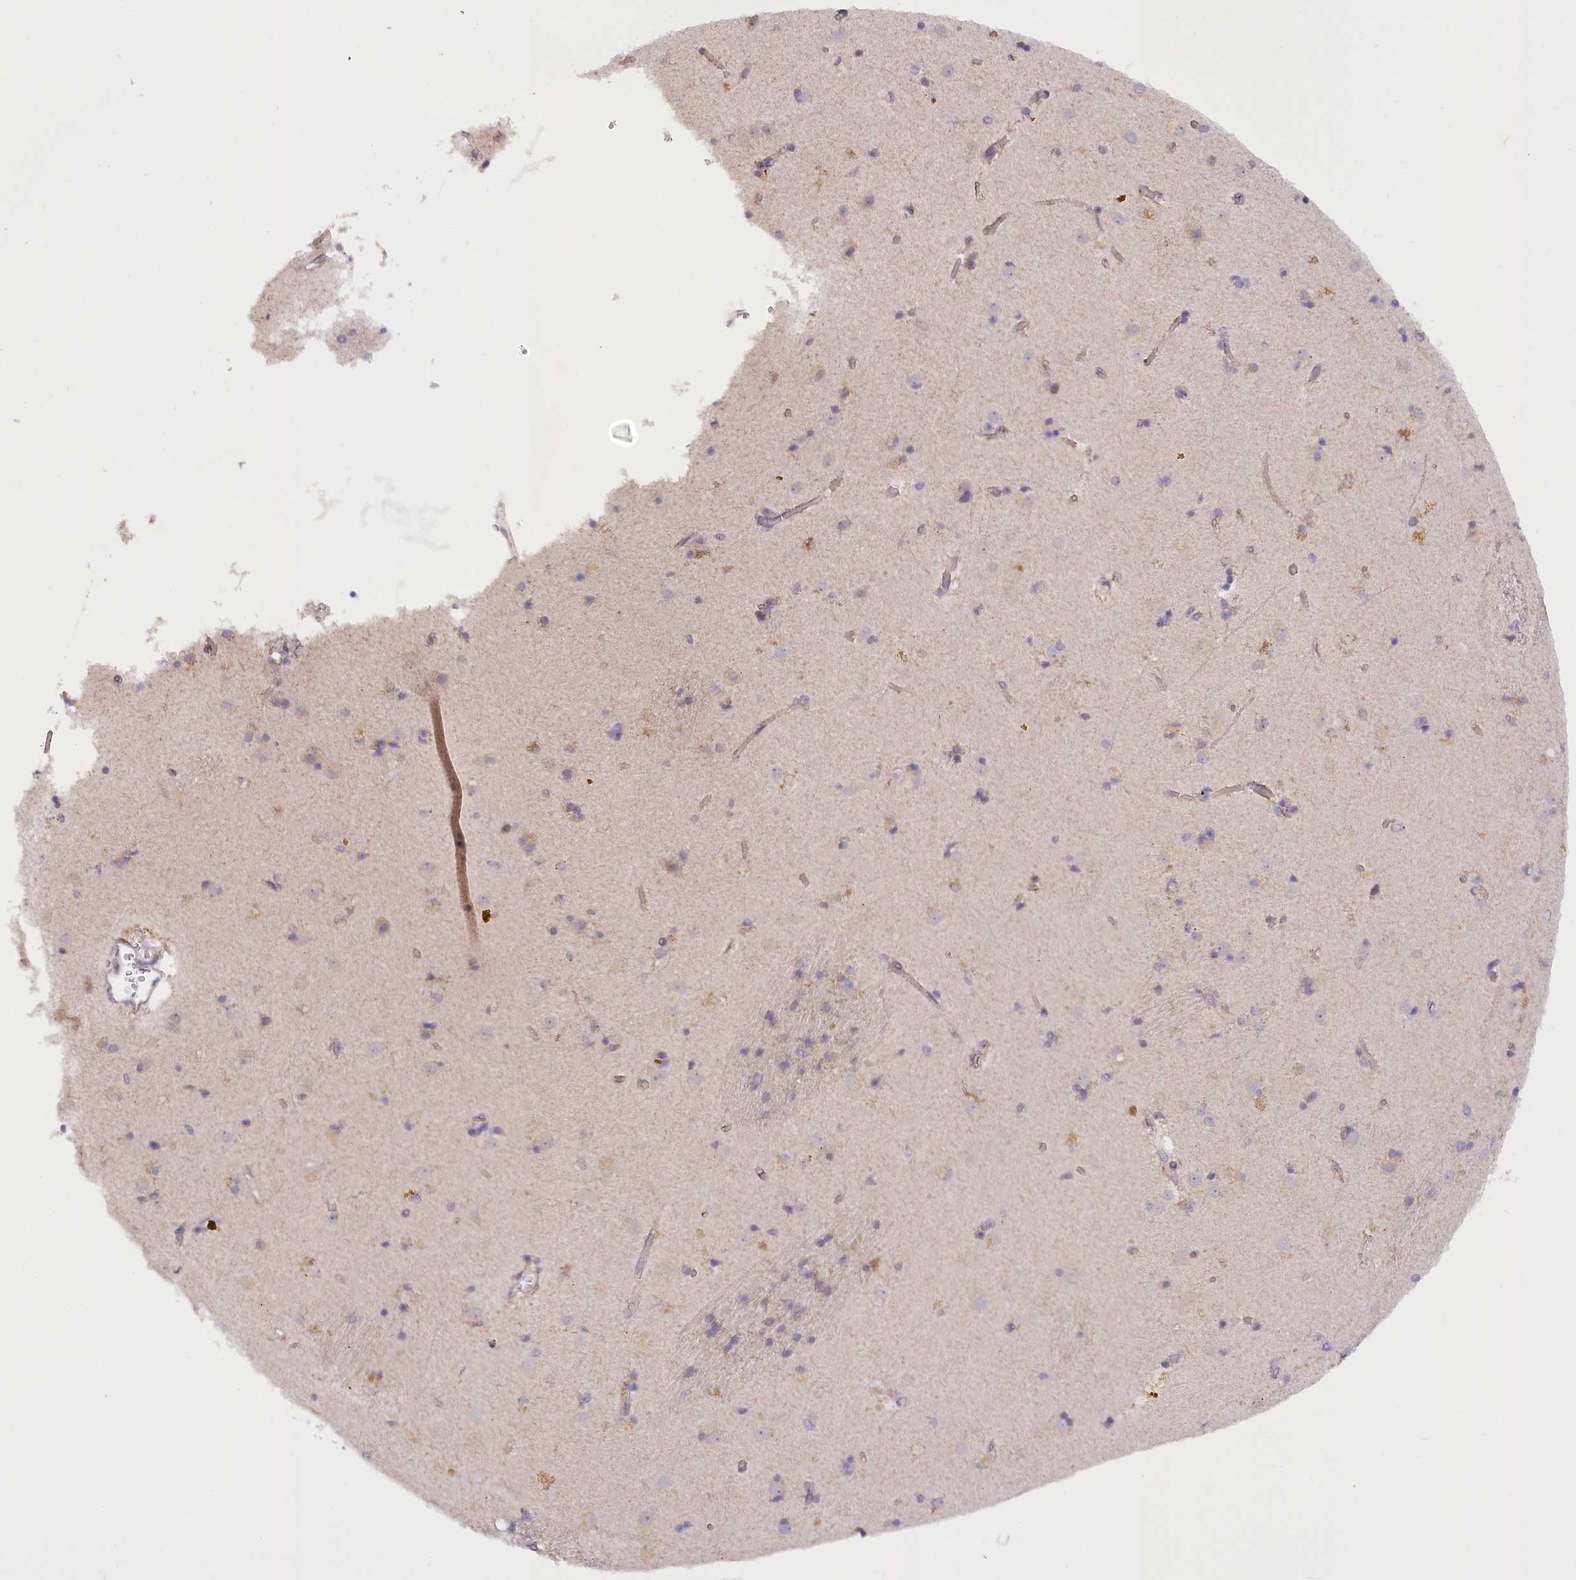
{"staining": {"intensity": "weak", "quantity": "<25%", "location": "cytoplasmic/membranous"}, "tissue": "caudate", "cell_type": "Glial cells", "image_type": "normal", "snomed": [{"axis": "morphology", "description": "Normal tissue, NOS"}, {"axis": "topography", "description": "Lateral ventricle wall"}], "caption": "Immunohistochemistry of unremarkable caudate shows no positivity in glial cells.", "gene": "DCUN1D1", "patient": {"sex": "male", "age": 70}}